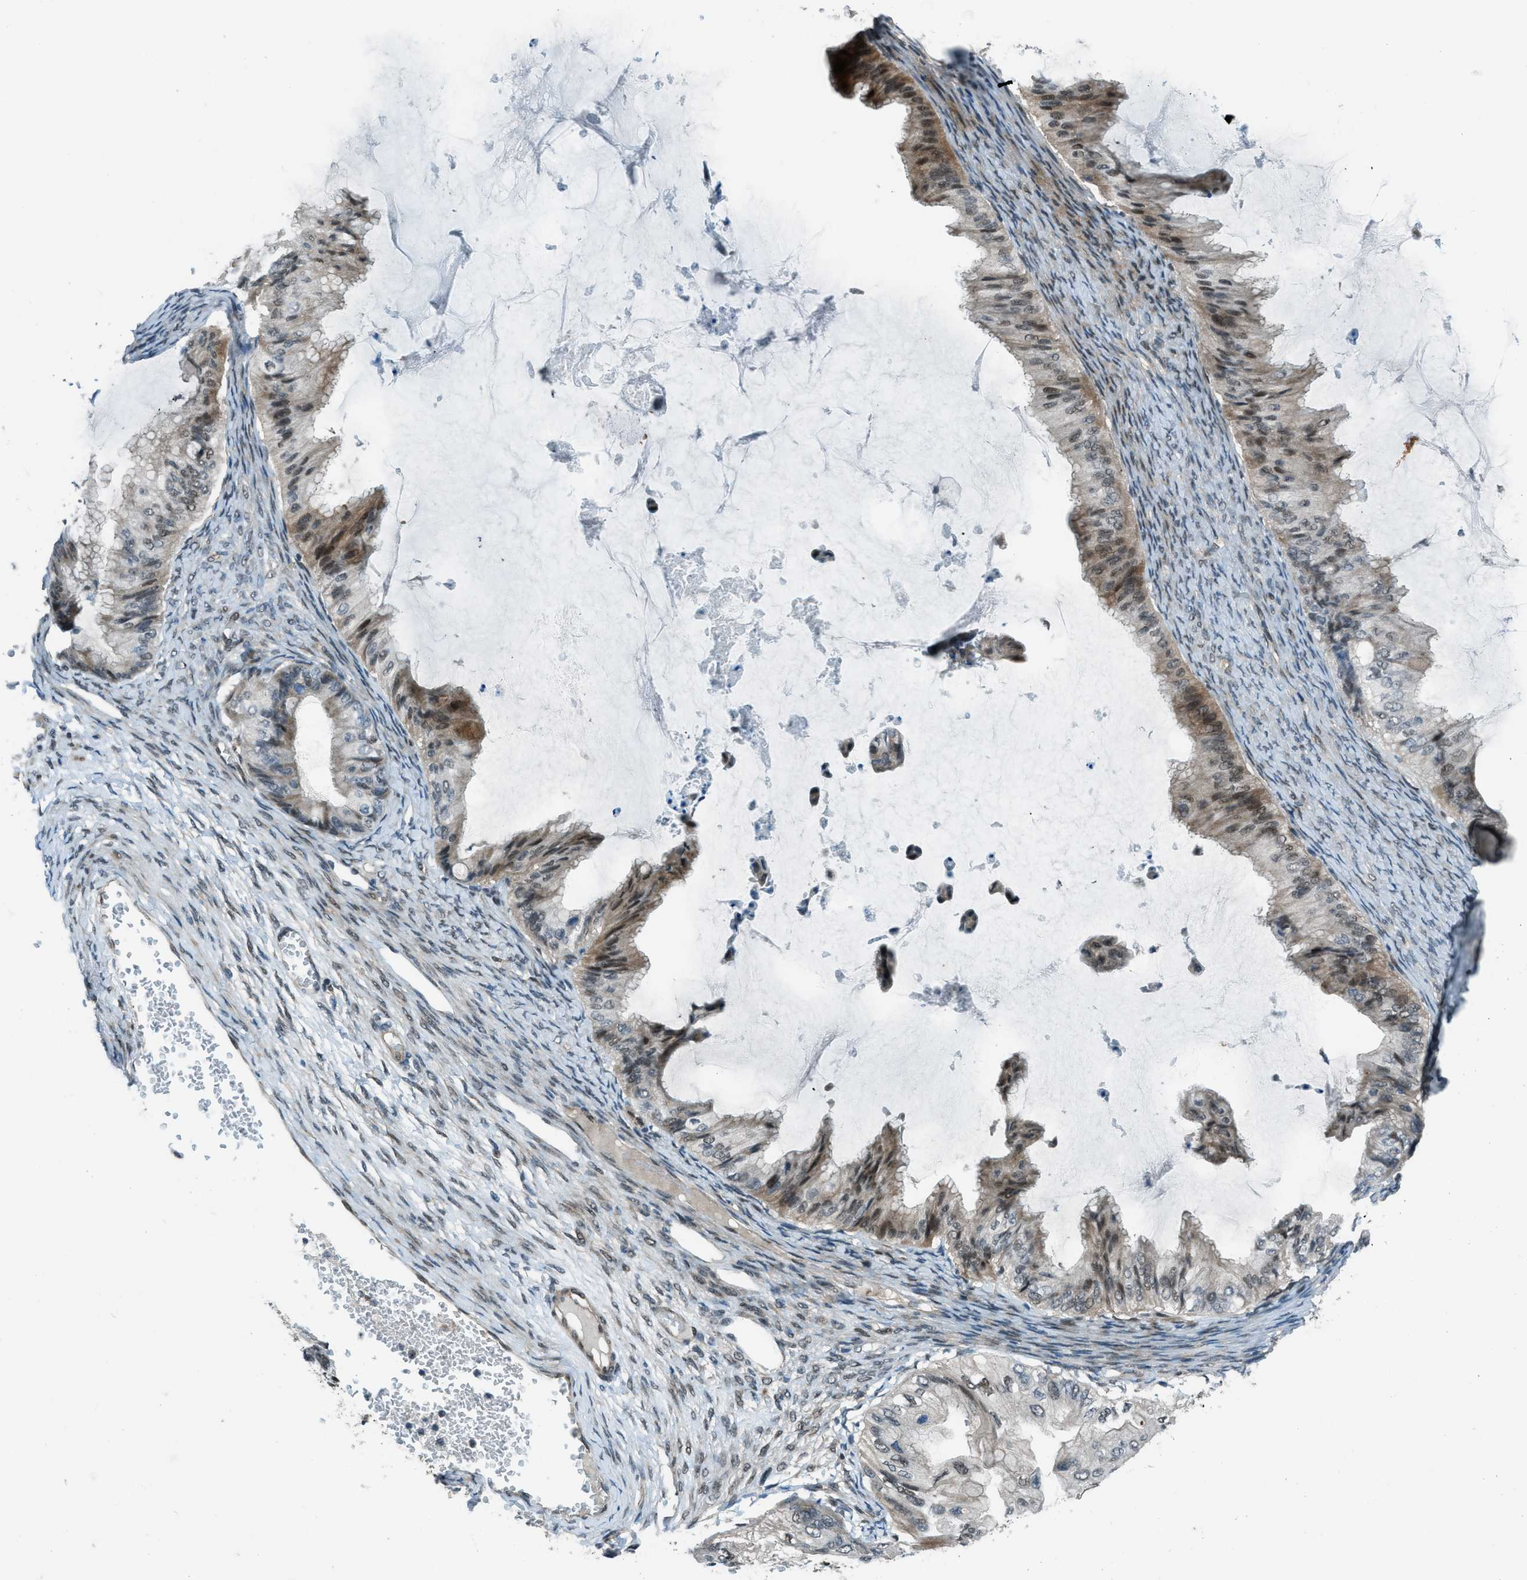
{"staining": {"intensity": "moderate", "quantity": "25%-75%", "location": "cytoplasmic/membranous,nuclear"}, "tissue": "ovarian cancer", "cell_type": "Tumor cells", "image_type": "cancer", "snomed": [{"axis": "morphology", "description": "Cystadenocarcinoma, mucinous, NOS"}, {"axis": "topography", "description": "Ovary"}], "caption": "Immunohistochemistry (IHC) micrograph of neoplastic tissue: ovarian cancer stained using immunohistochemistry (IHC) reveals medium levels of moderate protein expression localized specifically in the cytoplasmic/membranous and nuclear of tumor cells, appearing as a cytoplasmic/membranous and nuclear brown color.", "gene": "NPEPL1", "patient": {"sex": "female", "age": 61}}